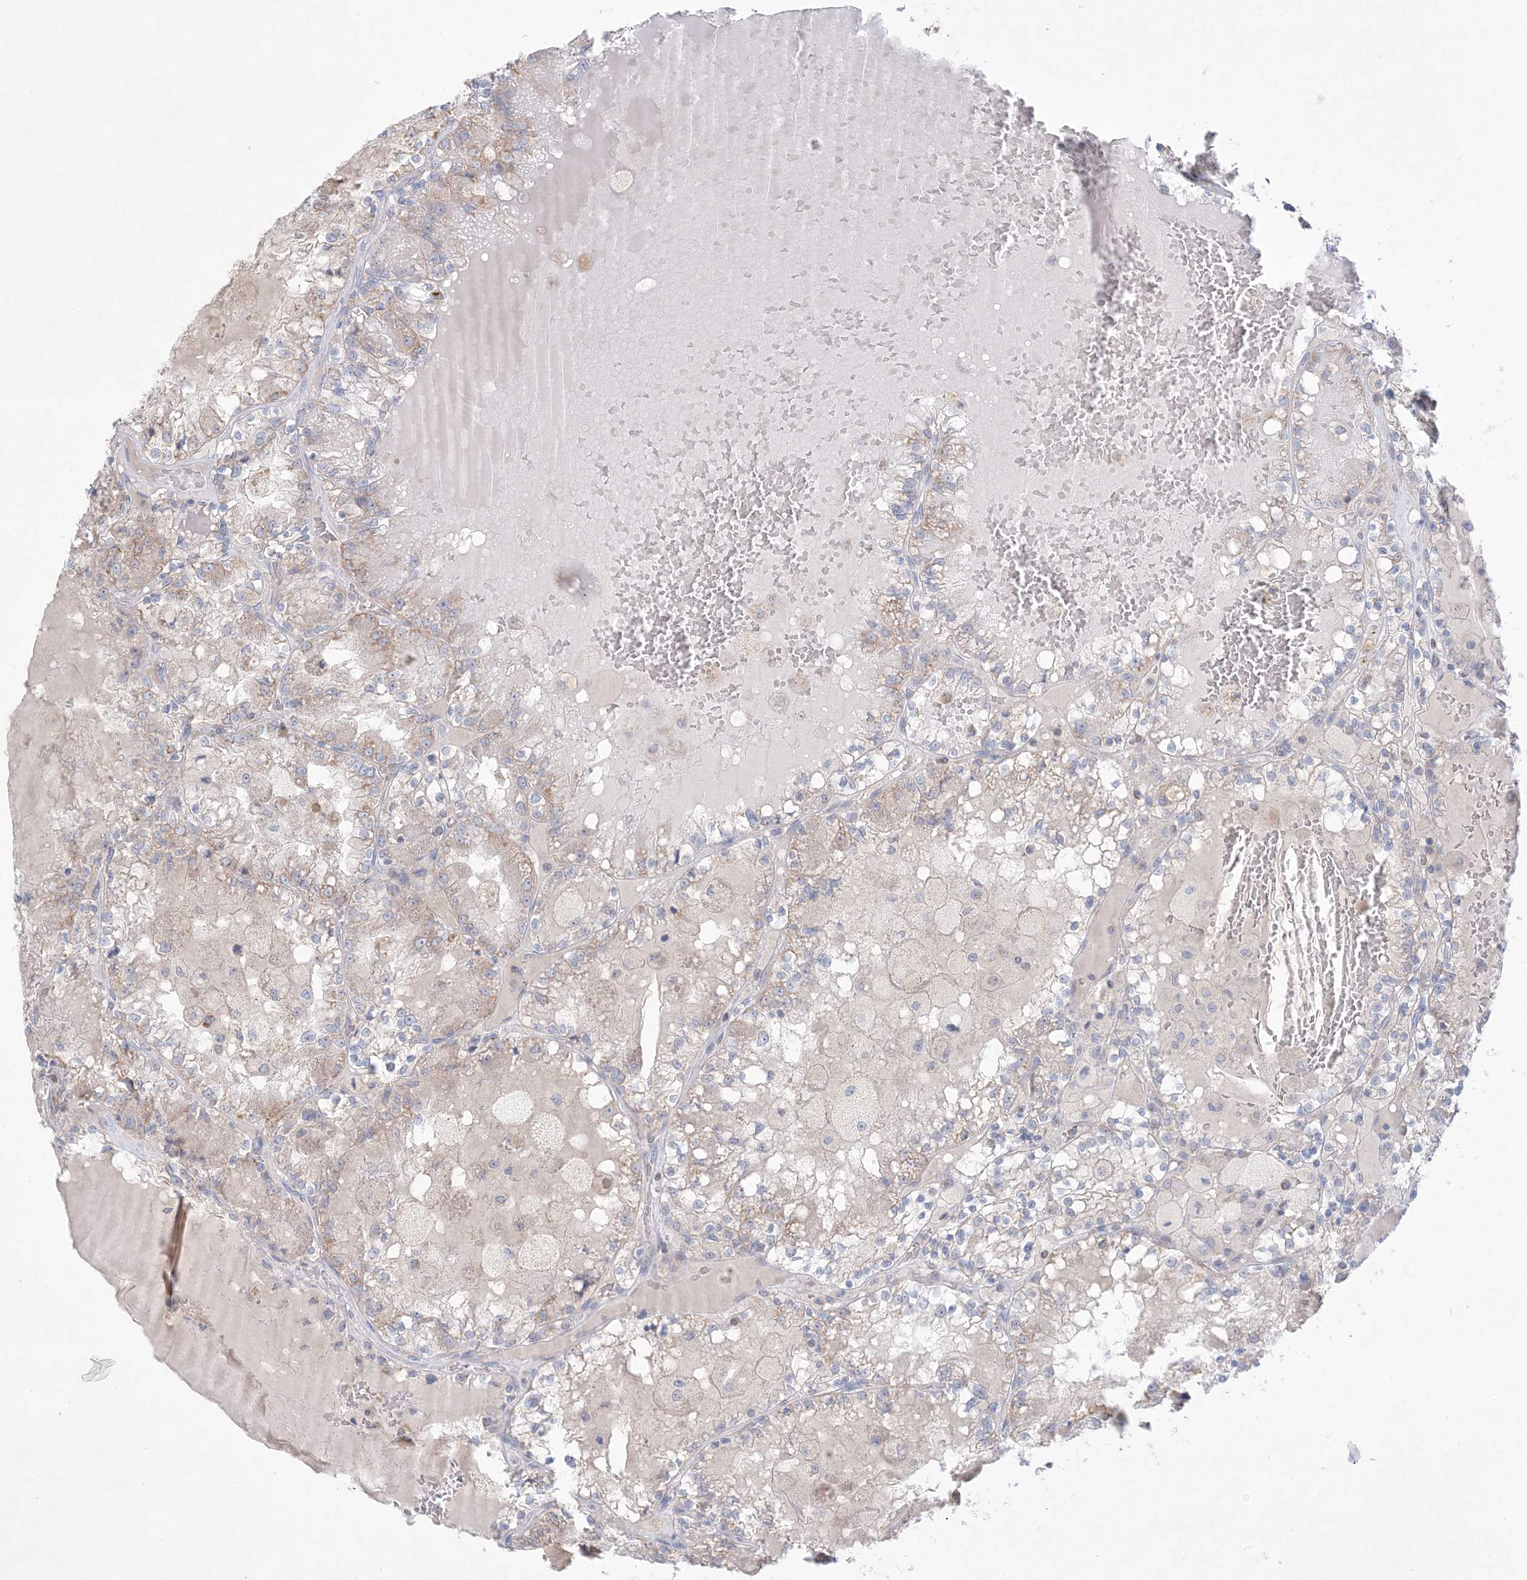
{"staining": {"intensity": "moderate", "quantity": "25%-75%", "location": "cytoplasmic/membranous"}, "tissue": "renal cancer", "cell_type": "Tumor cells", "image_type": "cancer", "snomed": [{"axis": "morphology", "description": "Adenocarcinoma, NOS"}, {"axis": "topography", "description": "Kidney"}], "caption": "The micrograph shows a brown stain indicating the presence of a protein in the cytoplasmic/membranous of tumor cells in adenocarcinoma (renal).", "gene": "KCTD6", "patient": {"sex": "female", "age": 56}}